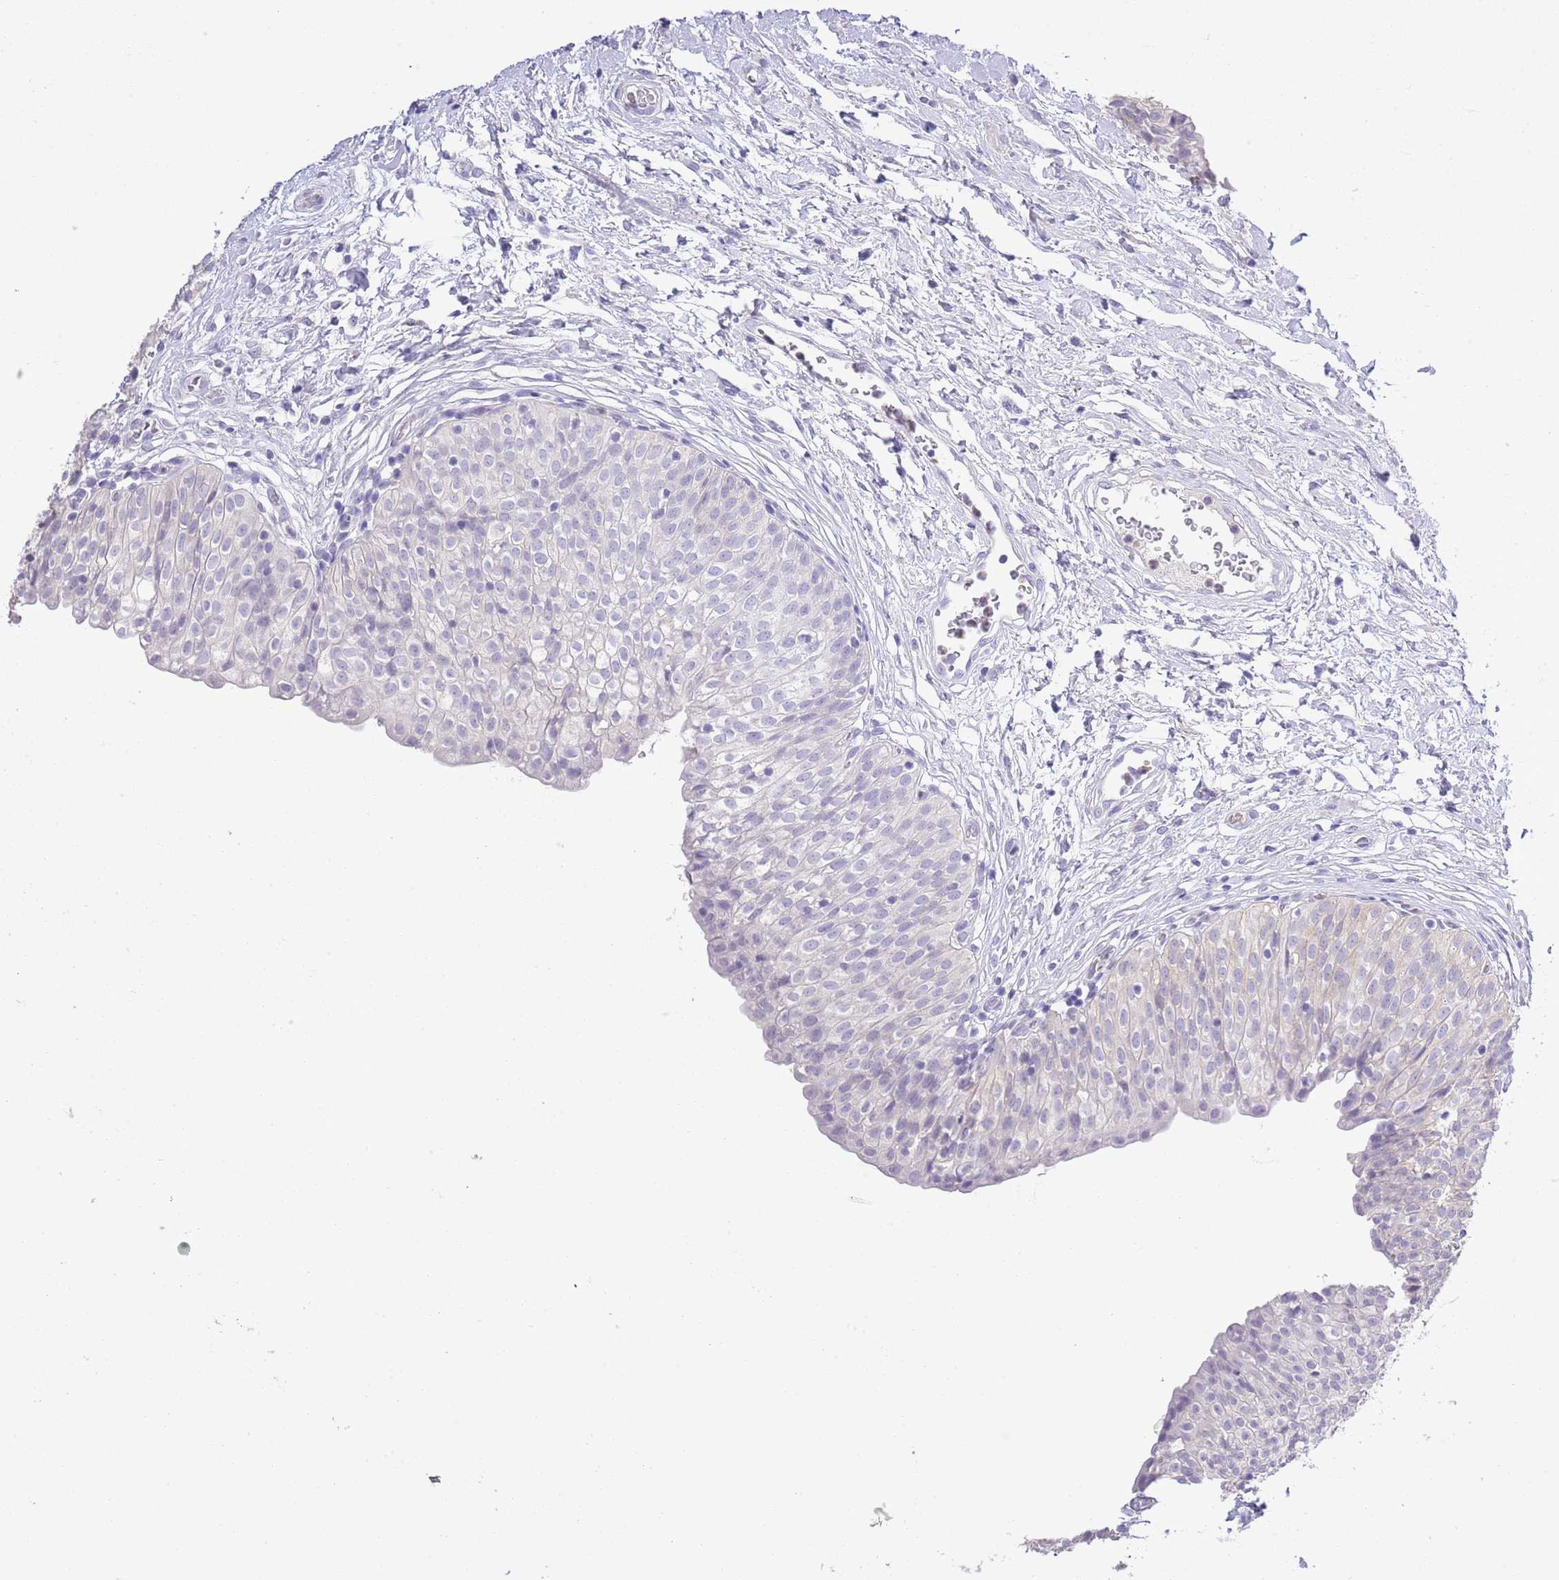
{"staining": {"intensity": "negative", "quantity": "none", "location": "none"}, "tissue": "urinary bladder", "cell_type": "Urothelial cells", "image_type": "normal", "snomed": [{"axis": "morphology", "description": "Normal tissue, NOS"}, {"axis": "topography", "description": "Urinary bladder"}], "caption": "Immunohistochemistry image of benign urinary bladder: urinary bladder stained with DAB (3,3'-diaminobenzidine) shows no significant protein expression in urothelial cells.", "gene": "OR2Z1", "patient": {"sex": "male", "age": 55}}